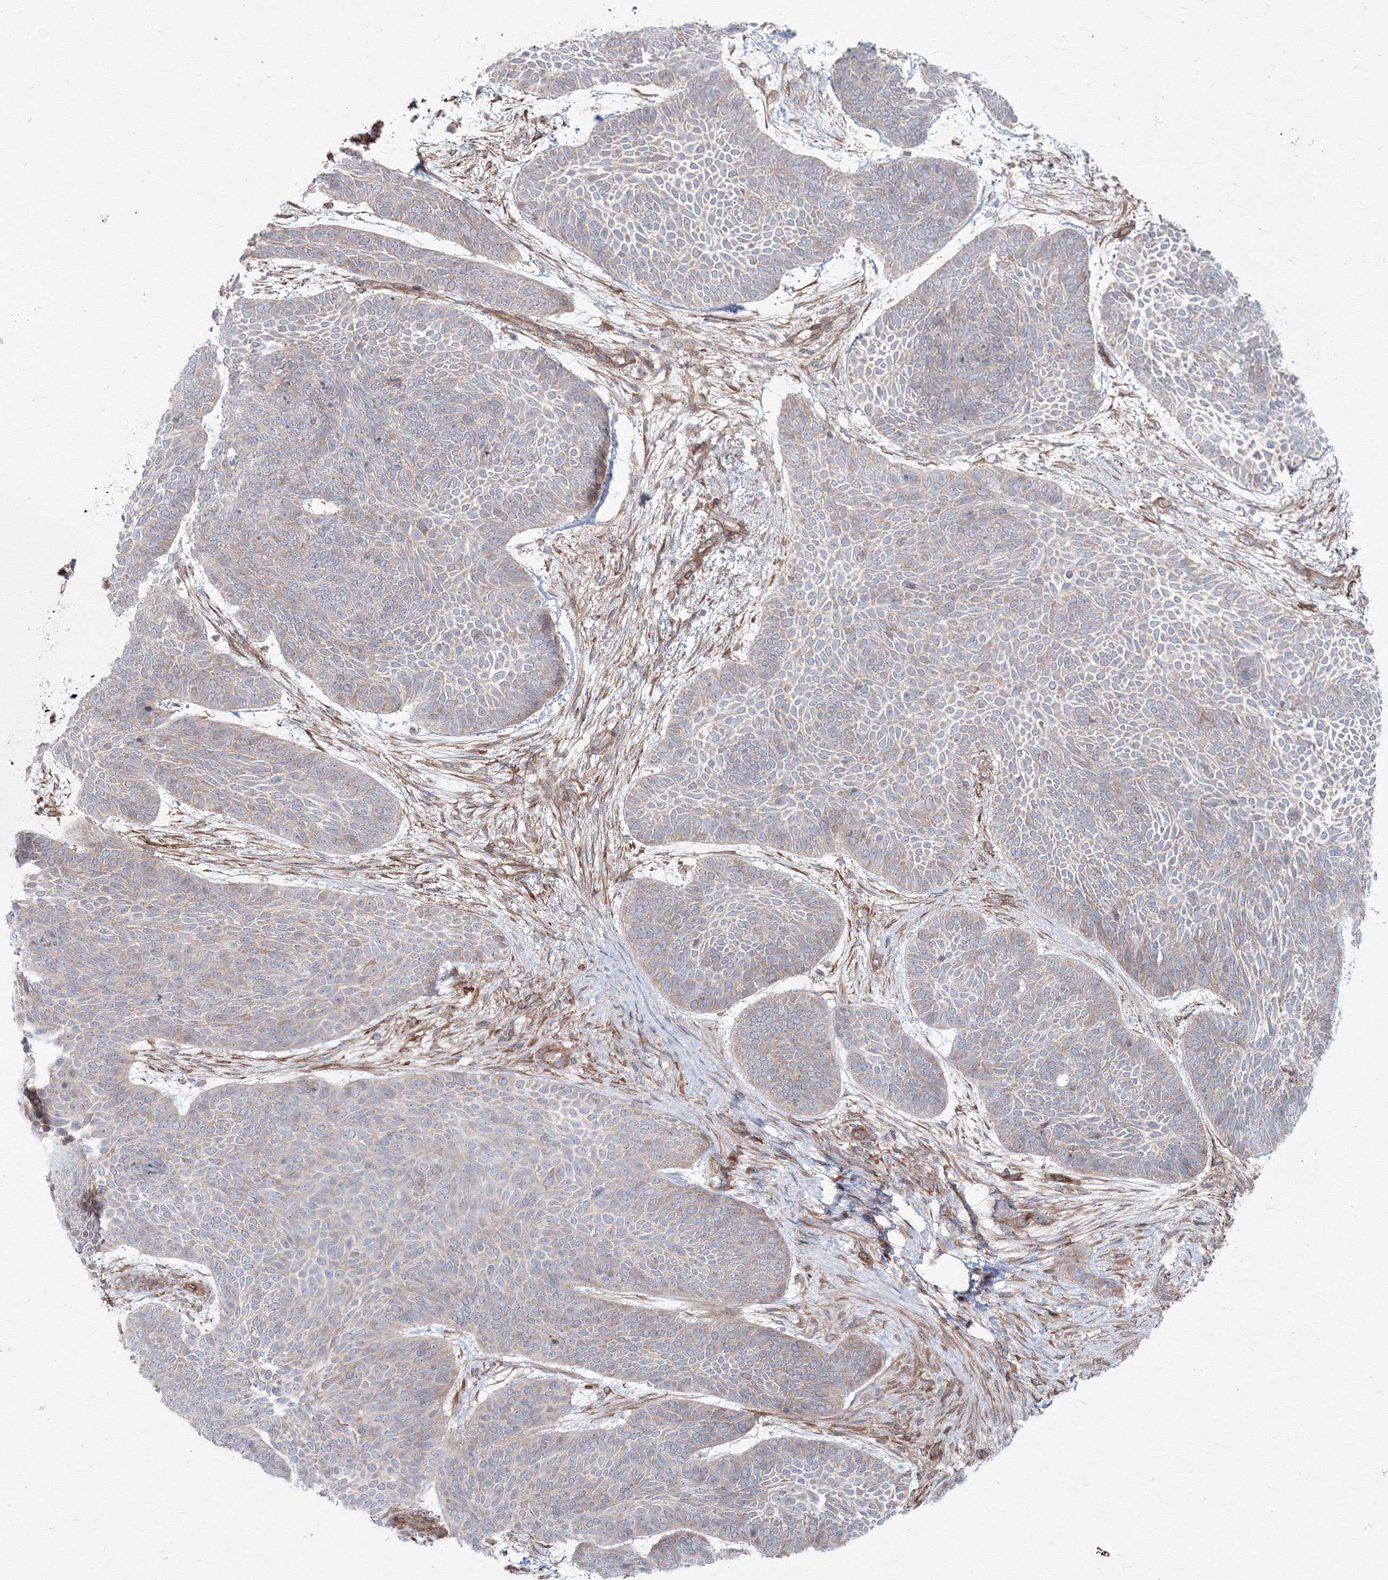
{"staining": {"intensity": "weak", "quantity": "<25%", "location": "cytoplasmic/membranous"}, "tissue": "skin cancer", "cell_type": "Tumor cells", "image_type": "cancer", "snomed": [{"axis": "morphology", "description": "Basal cell carcinoma"}, {"axis": "topography", "description": "Skin"}], "caption": "An image of human basal cell carcinoma (skin) is negative for staining in tumor cells.", "gene": "SH3PXD2A", "patient": {"sex": "male", "age": 85}}